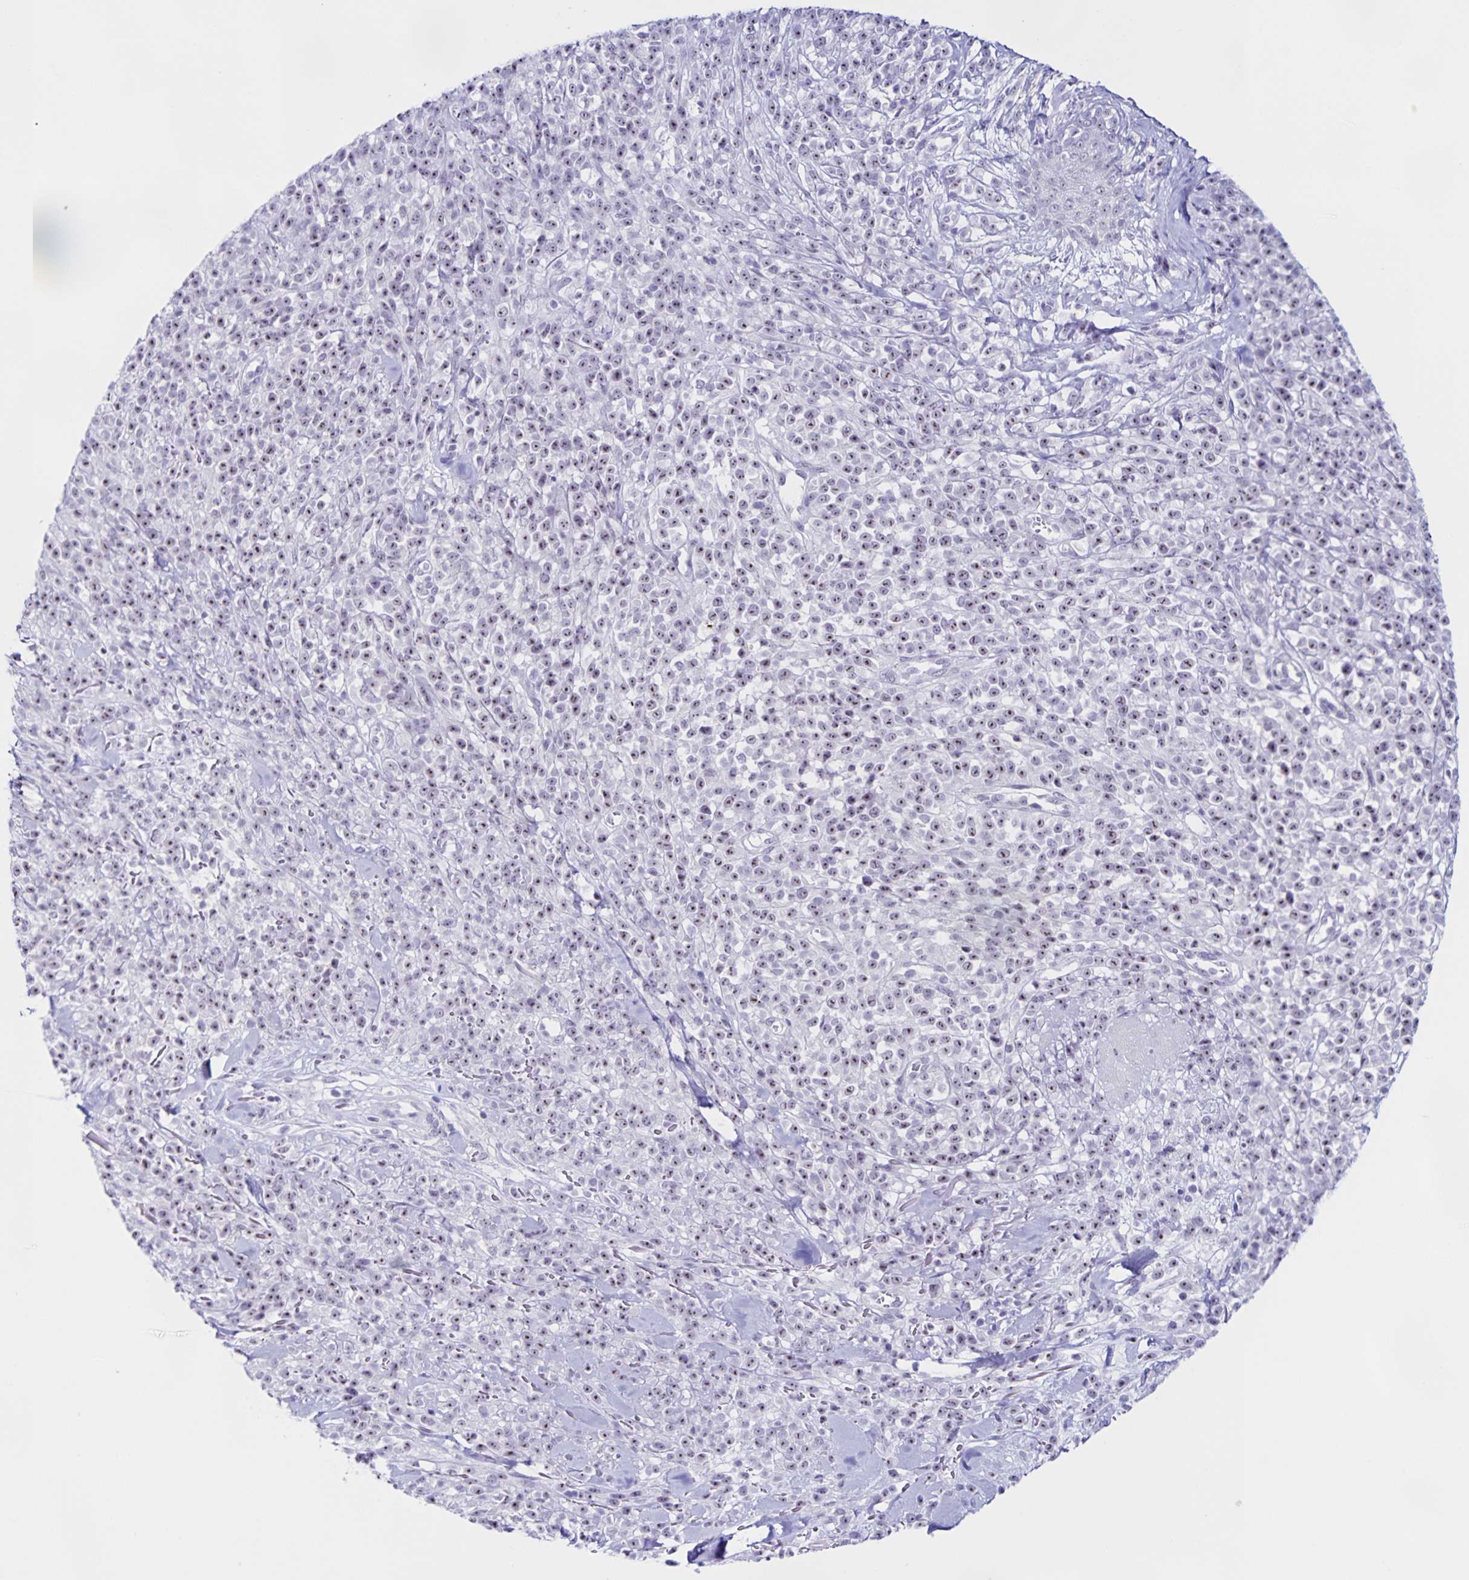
{"staining": {"intensity": "moderate", "quantity": "25%-75%", "location": "nuclear"}, "tissue": "melanoma", "cell_type": "Tumor cells", "image_type": "cancer", "snomed": [{"axis": "morphology", "description": "Malignant melanoma, NOS"}, {"axis": "topography", "description": "Skin"}, {"axis": "topography", "description": "Skin of trunk"}], "caption": "Melanoma tissue demonstrates moderate nuclear positivity in about 25%-75% of tumor cells", "gene": "FAM170A", "patient": {"sex": "male", "age": 74}}